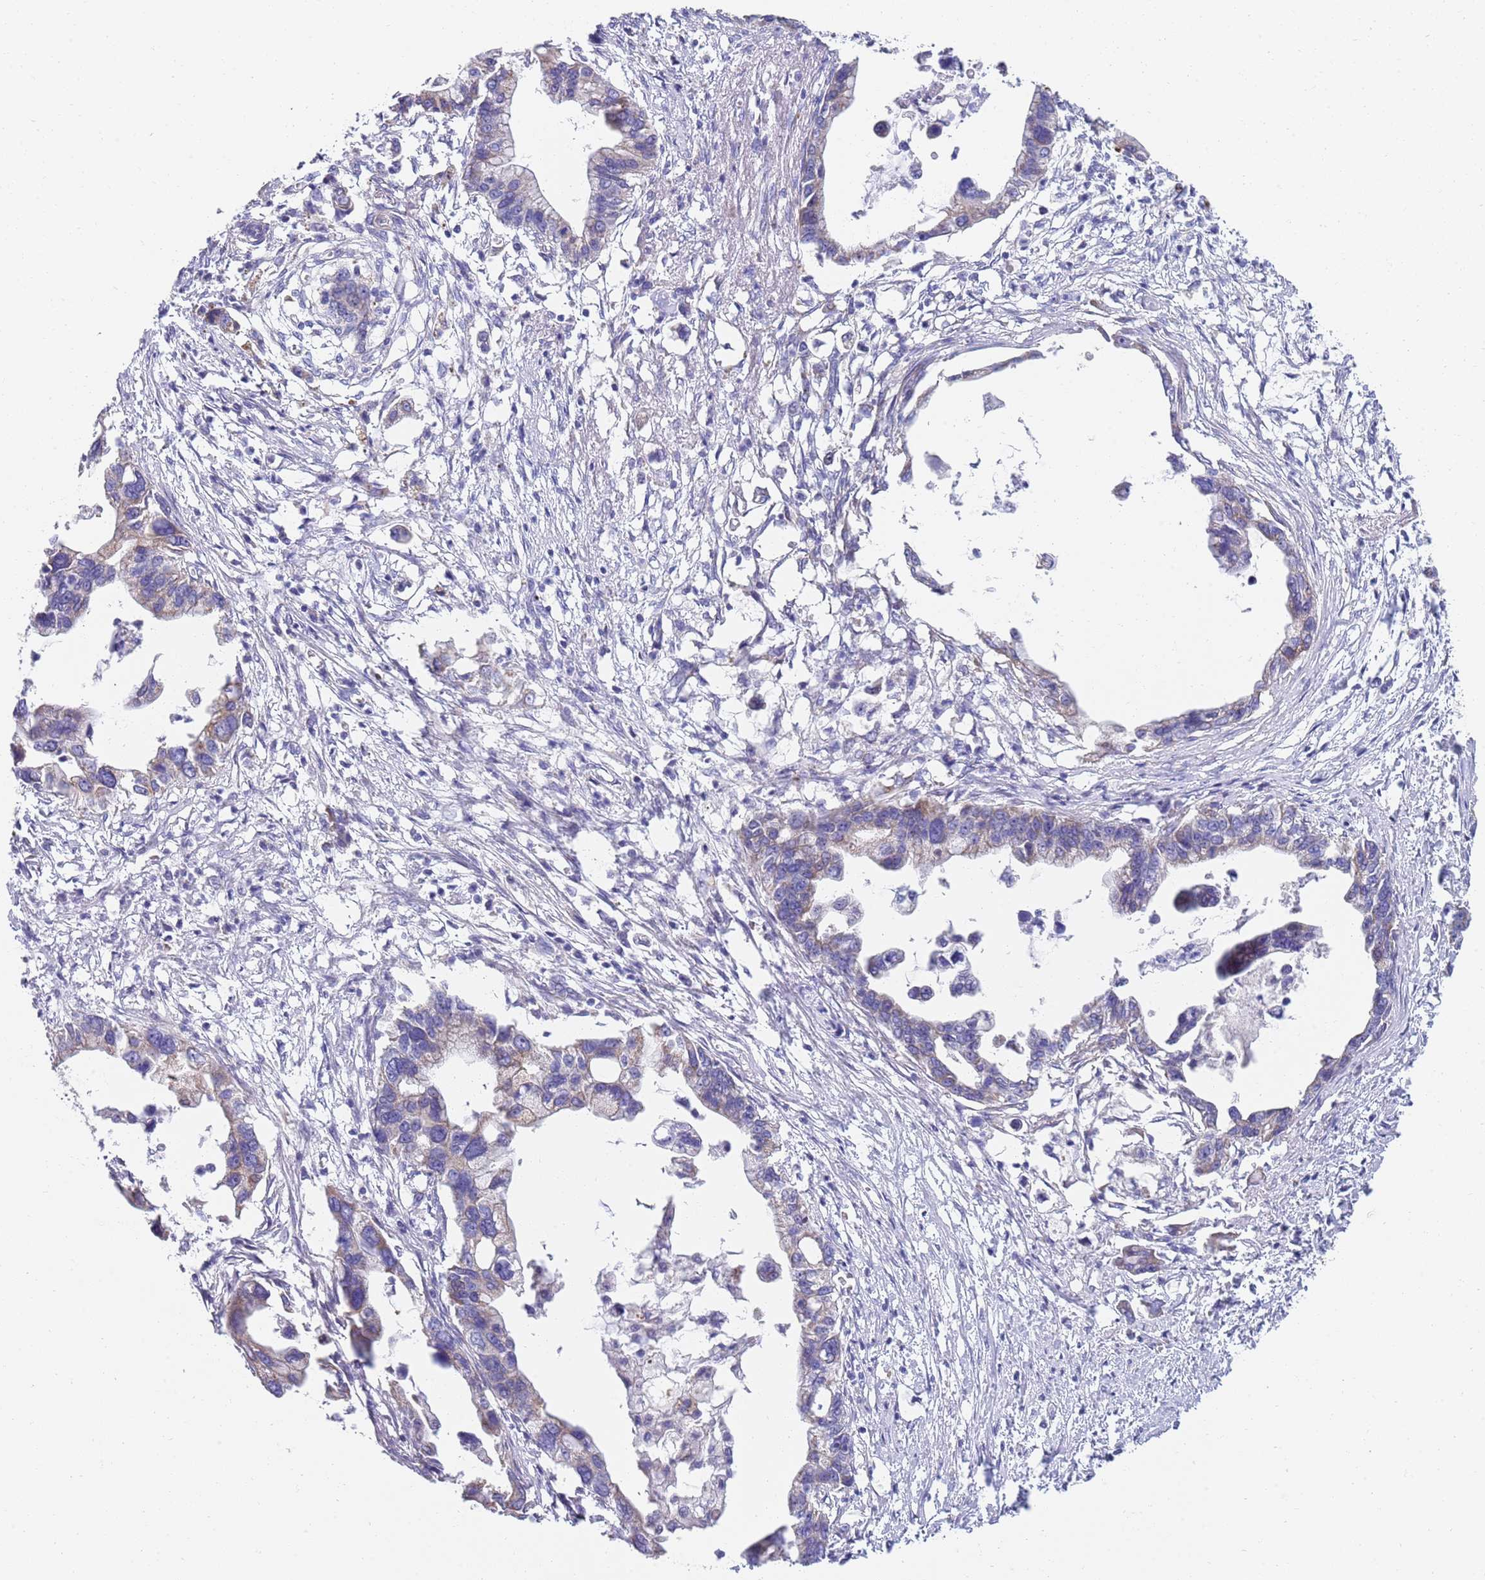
{"staining": {"intensity": "weak", "quantity": "<25%", "location": "cytoplasmic/membranous"}, "tissue": "pancreatic cancer", "cell_type": "Tumor cells", "image_type": "cancer", "snomed": [{"axis": "morphology", "description": "Adenocarcinoma, NOS"}, {"axis": "topography", "description": "Pancreas"}], "caption": "High power microscopy histopathology image of an immunohistochemistry (IHC) image of pancreatic cancer (adenocarcinoma), revealing no significant staining in tumor cells.", "gene": "PWWP3A", "patient": {"sex": "female", "age": 83}}